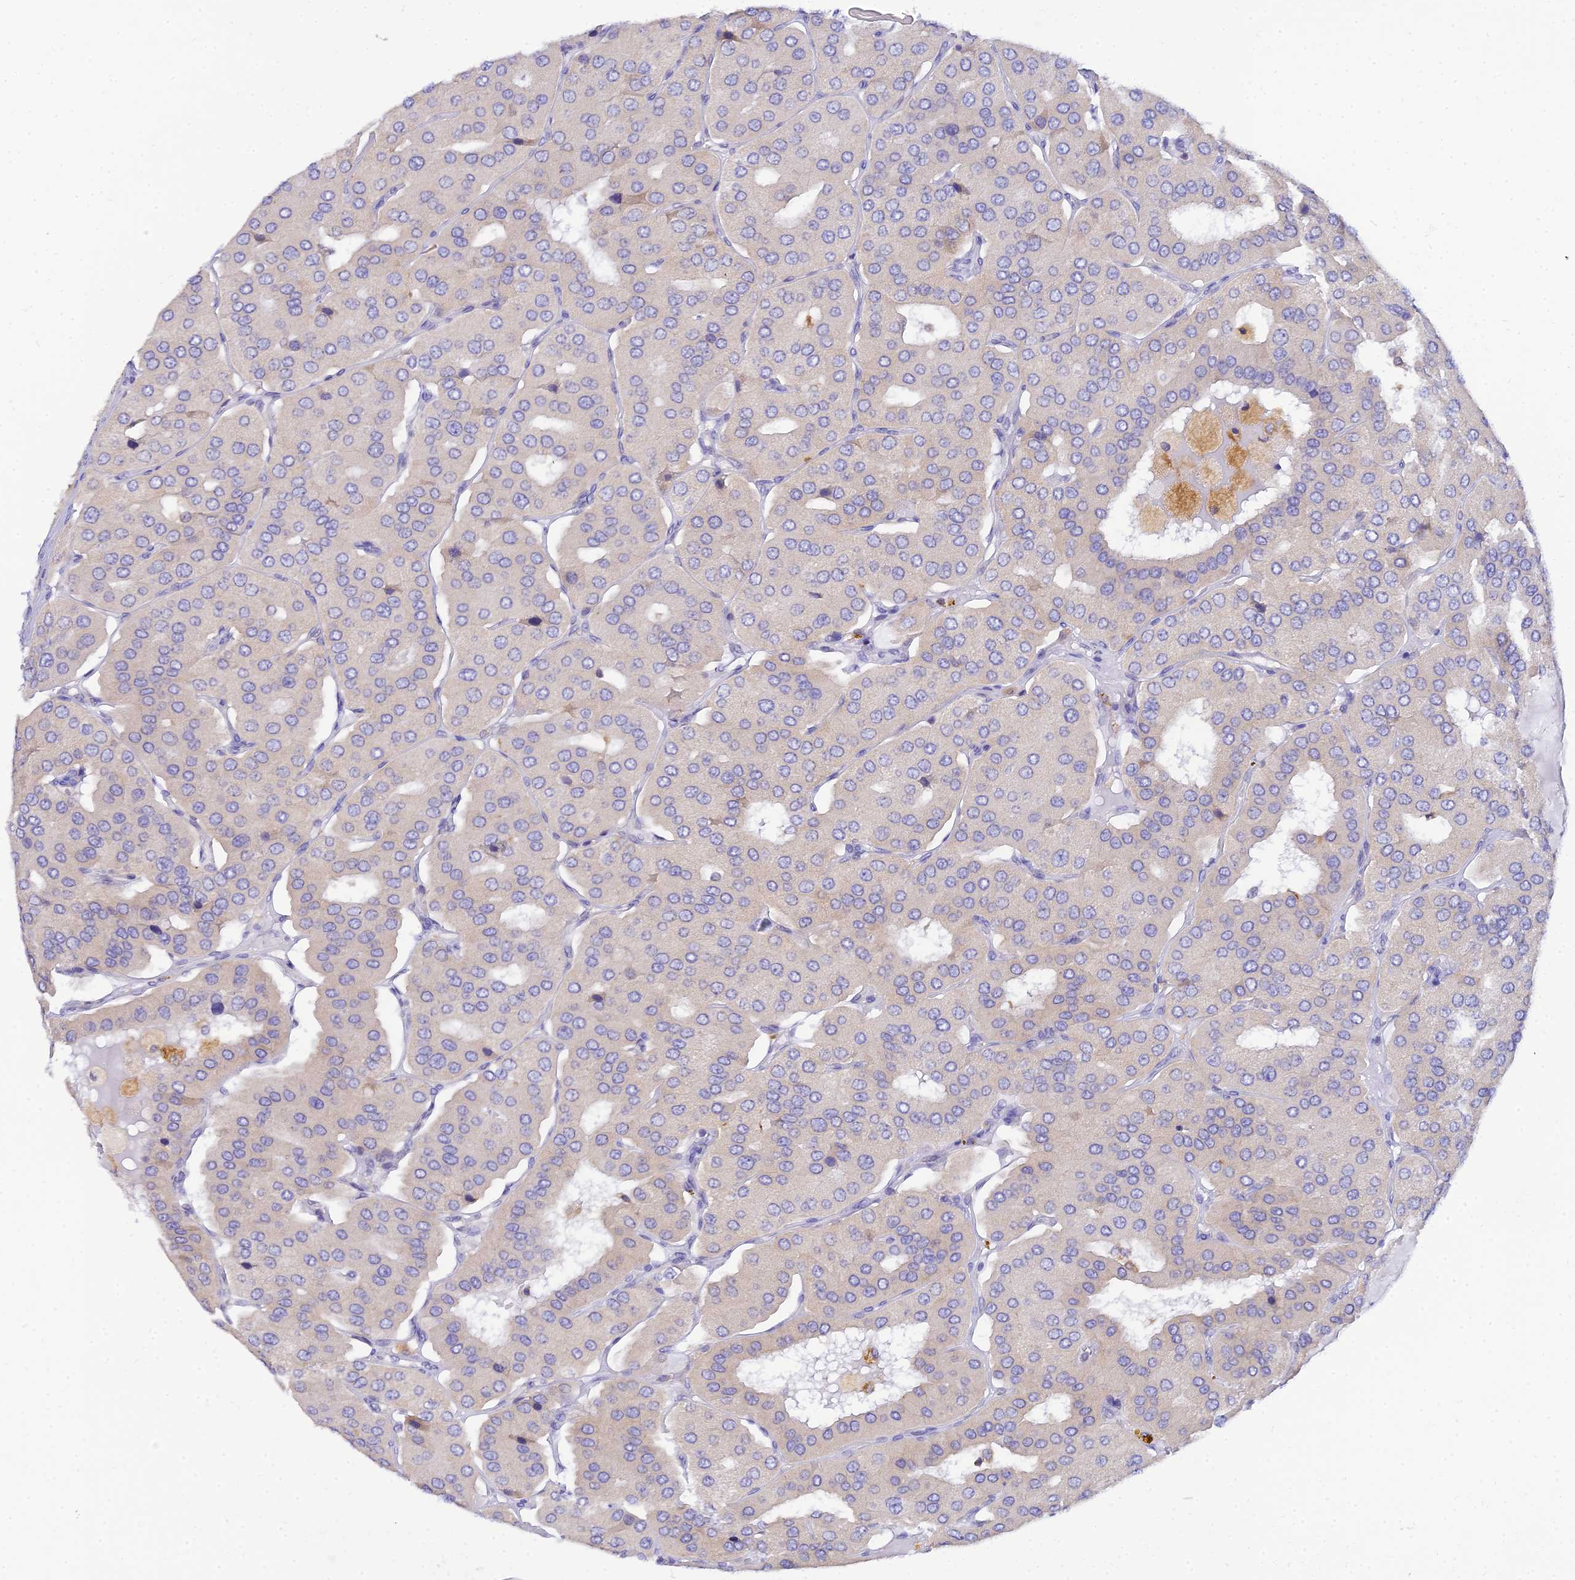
{"staining": {"intensity": "negative", "quantity": "none", "location": "none"}, "tissue": "parathyroid gland", "cell_type": "Glandular cells", "image_type": "normal", "snomed": [{"axis": "morphology", "description": "Normal tissue, NOS"}, {"axis": "morphology", "description": "Adenoma, NOS"}, {"axis": "topography", "description": "Parathyroid gland"}], "caption": "Parathyroid gland was stained to show a protein in brown. There is no significant positivity in glandular cells. (DAB immunohistochemistry (IHC) with hematoxylin counter stain).", "gene": "ARL8A", "patient": {"sex": "female", "age": 86}}